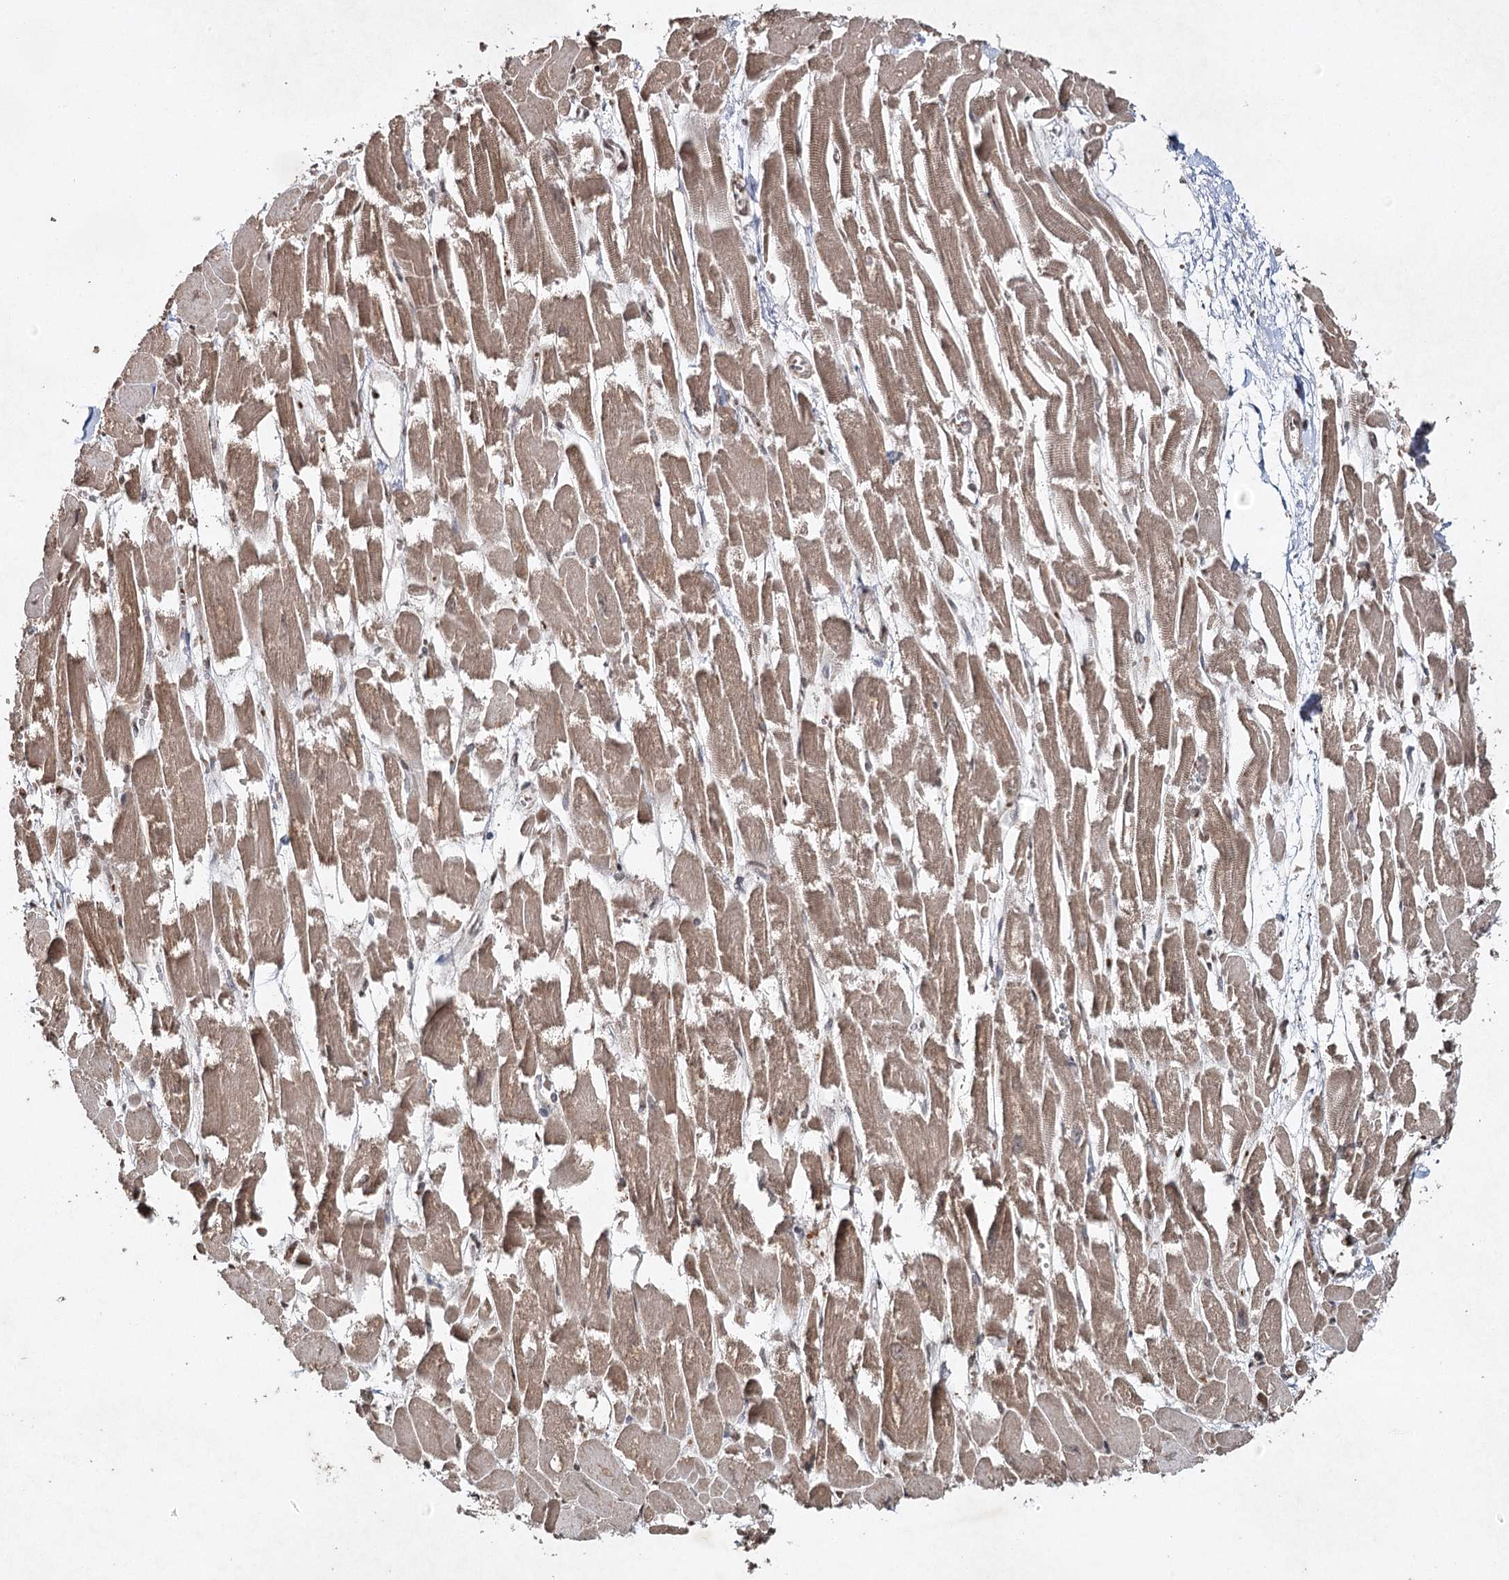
{"staining": {"intensity": "moderate", "quantity": ">75%", "location": "cytoplasmic/membranous"}, "tissue": "heart muscle", "cell_type": "Cardiomyocytes", "image_type": "normal", "snomed": [{"axis": "morphology", "description": "Normal tissue, NOS"}, {"axis": "topography", "description": "Heart"}], "caption": "A brown stain labels moderate cytoplasmic/membranous positivity of a protein in cardiomyocytes of normal heart muscle.", "gene": "CYP2B6", "patient": {"sex": "male", "age": 54}}